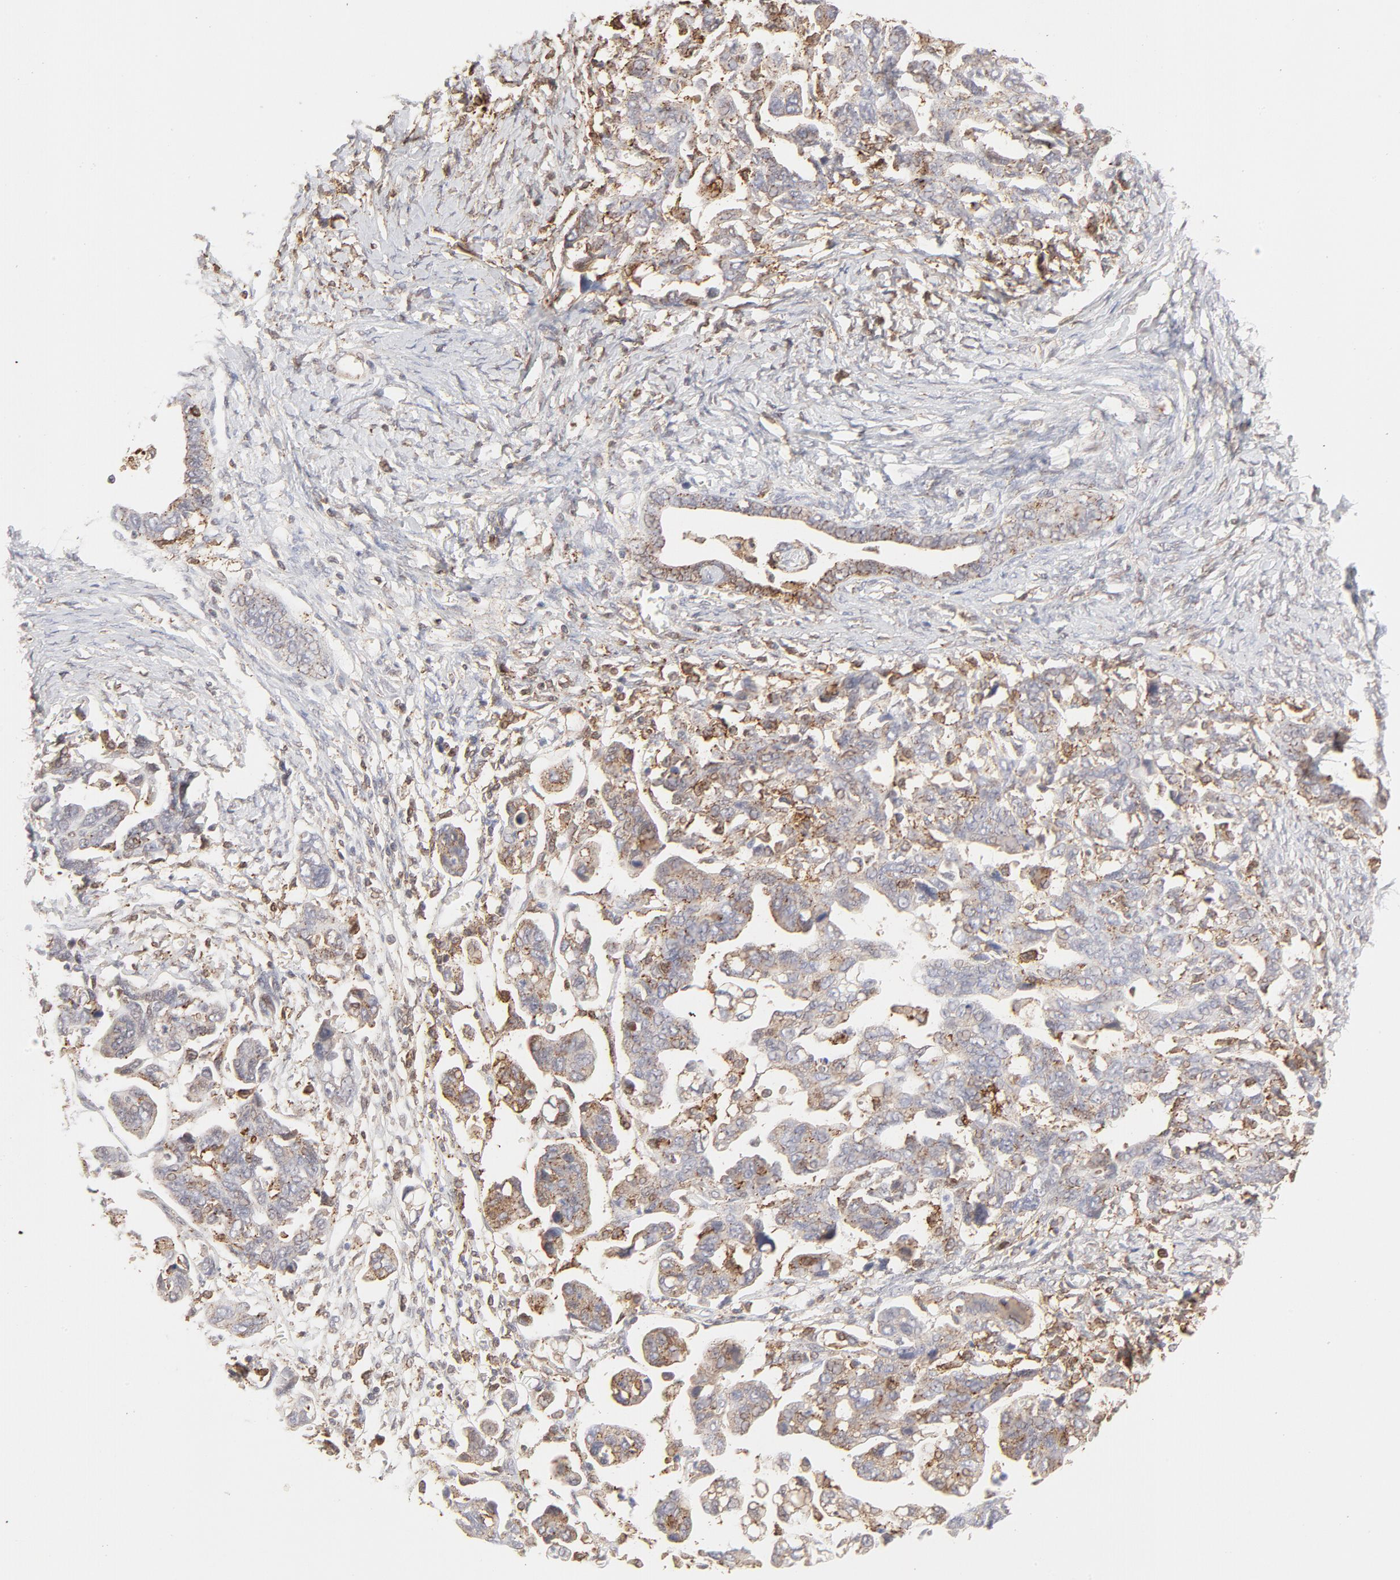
{"staining": {"intensity": "weak", "quantity": "25%-75%", "location": "cytoplasmic/membranous"}, "tissue": "ovarian cancer", "cell_type": "Tumor cells", "image_type": "cancer", "snomed": [{"axis": "morphology", "description": "Cystadenocarcinoma, serous, NOS"}, {"axis": "topography", "description": "Ovary"}], "caption": "High-power microscopy captured an immunohistochemistry photomicrograph of ovarian serous cystadenocarcinoma, revealing weak cytoplasmic/membranous expression in about 25%-75% of tumor cells.", "gene": "CDK6", "patient": {"sex": "female", "age": 69}}